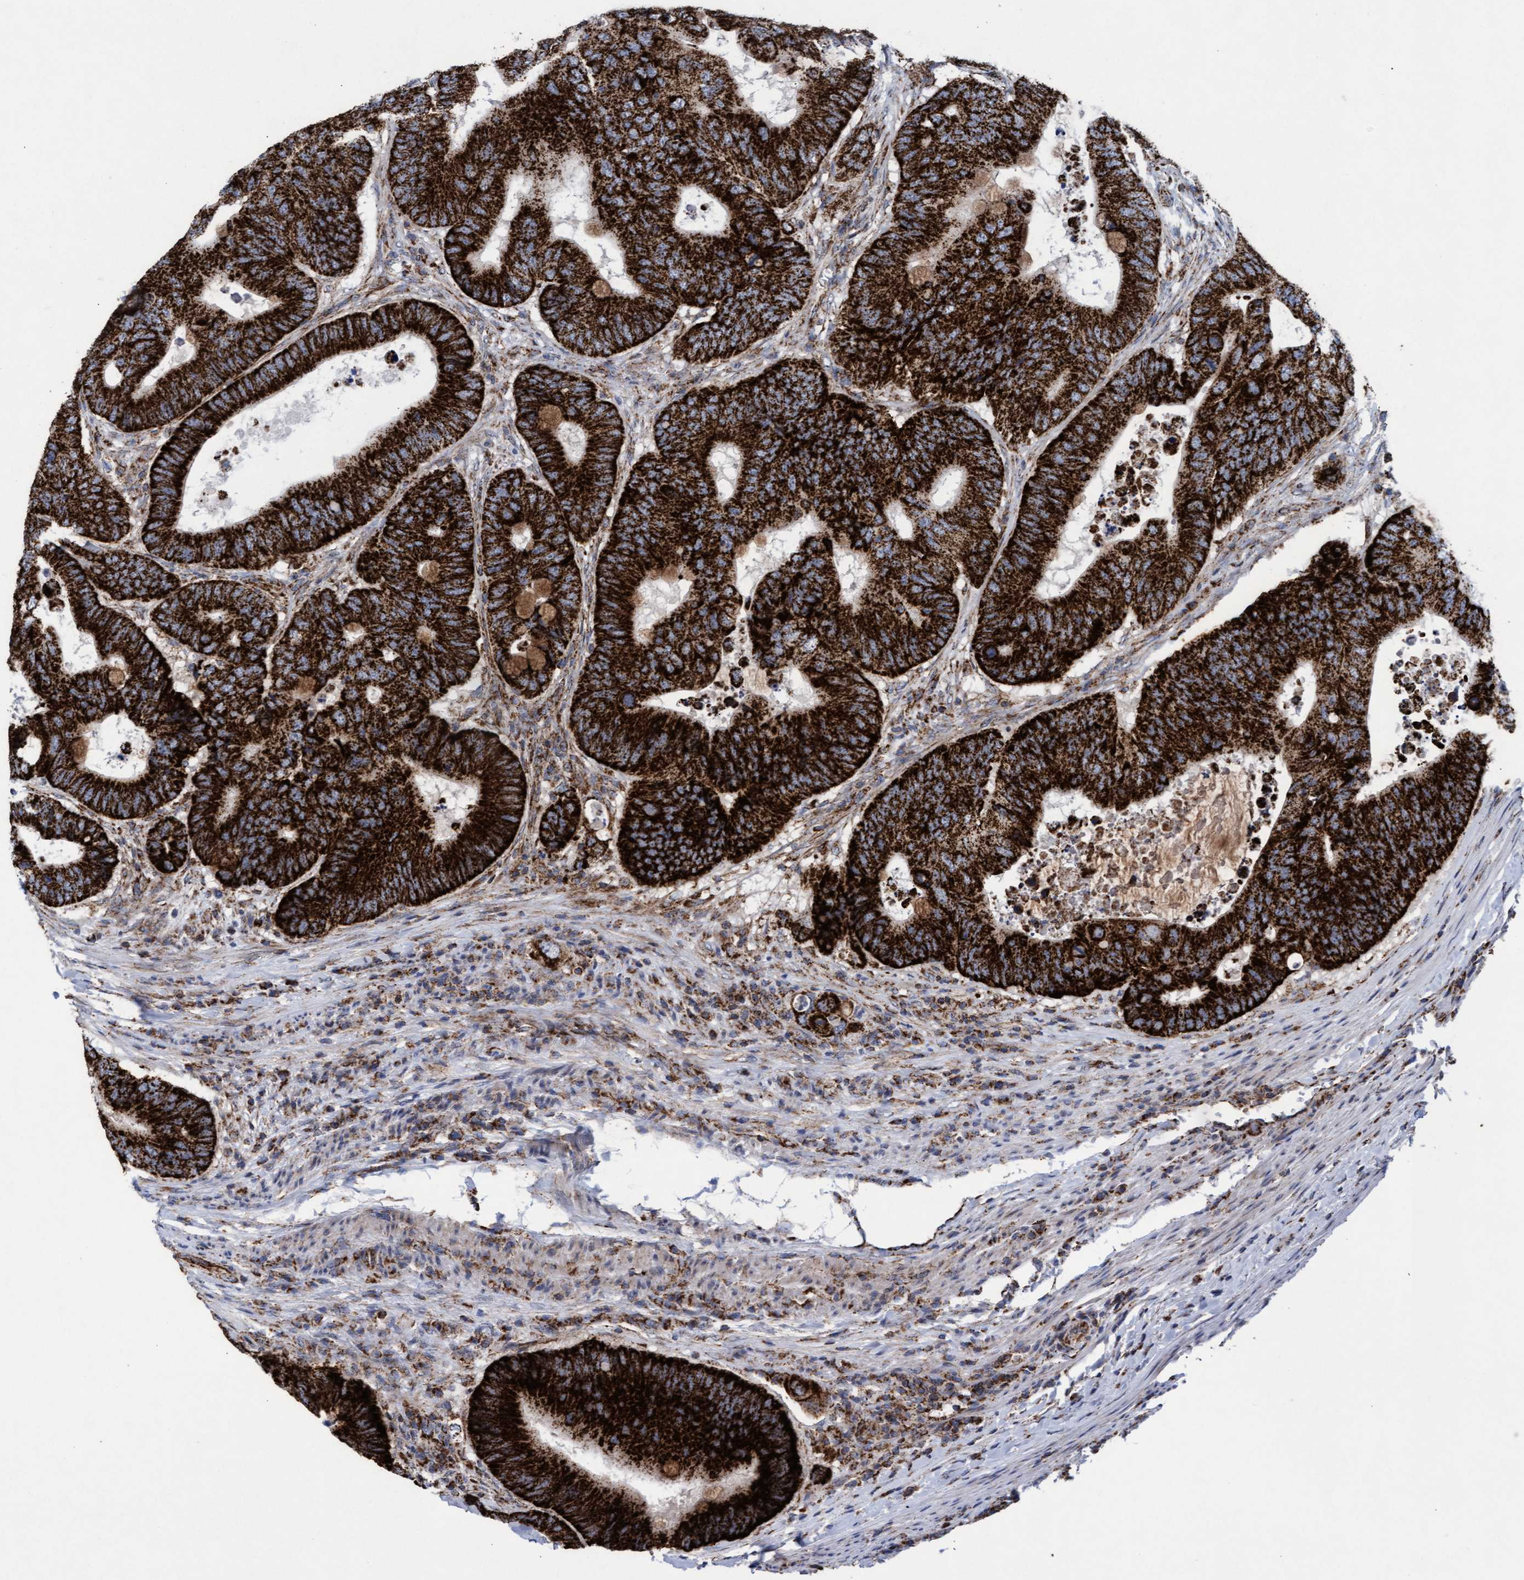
{"staining": {"intensity": "strong", "quantity": ">75%", "location": "cytoplasmic/membranous"}, "tissue": "colorectal cancer", "cell_type": "Tumor cells", "image_type": "cancer", "snomed": [{"axis": "morphology", "description": "Adenocarcinoma, NOS"}, {"axis": "topography", "description": "Colon"}], "caption": "Human colorectal cancer (adenocarcinoma) stained for a protein (brown) demonstrates strong cytoplasmic/membranous positive positivity in approximately >75% of tumor cells.", "gene": "MRPL38", "patient": {"sex": "male", "age": 71}}